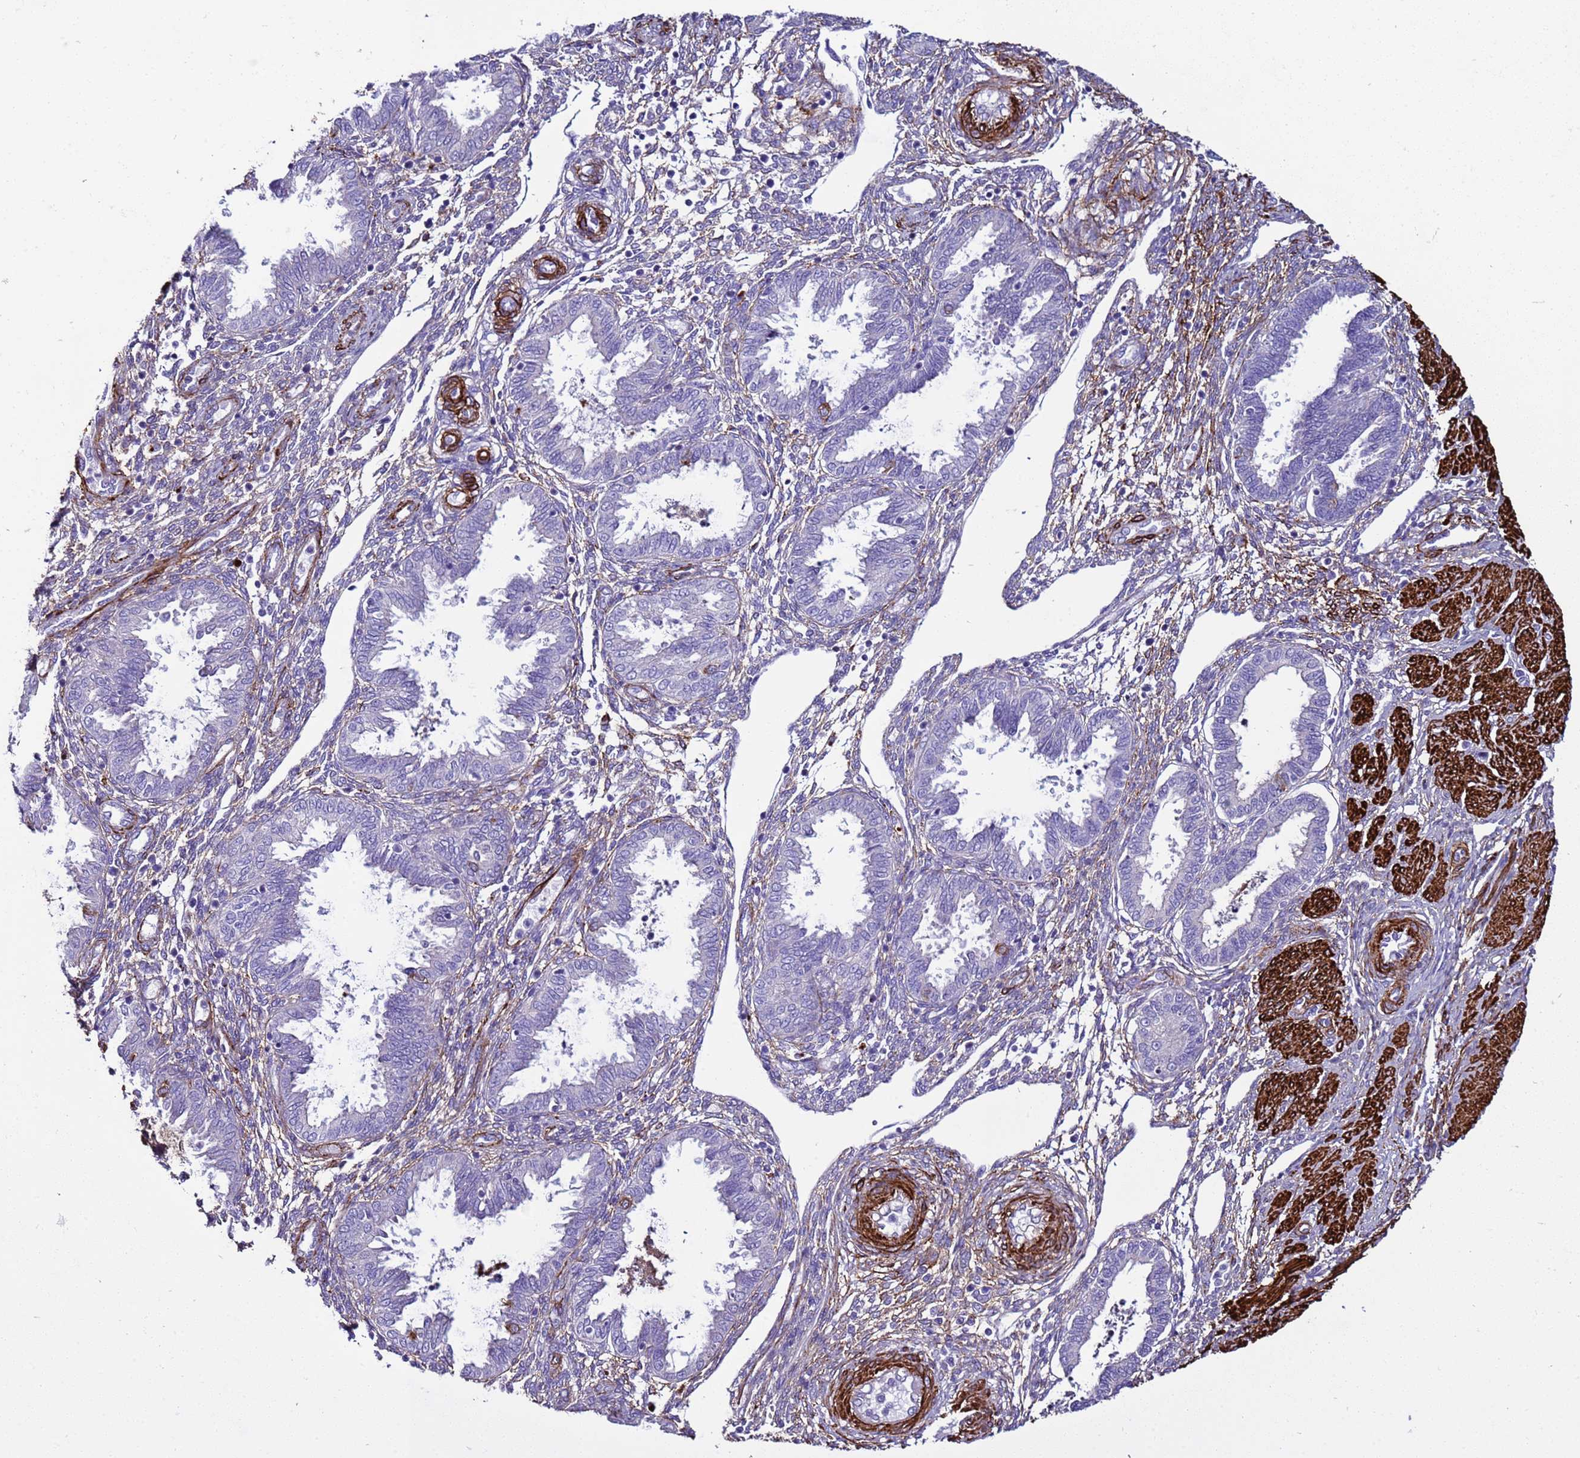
{"staining": {"intensity": "negative", "quantity": "none", "location": "none"}, "tissue": "endometrium", "cell_type": "Cells in endometrial stroma", "image_type": "normal", "snomed": [{"axis": "morphology", "description": "Normal tissue, NOS"}, {"axis": "topography", "description": "Endometrium"}], "caption": "Histopathology image shows no protein expression in cells in endometrial stroma of normal endometrium.", "gene": "RABL2A", "patient": {"sex": "female", "age": 33}}